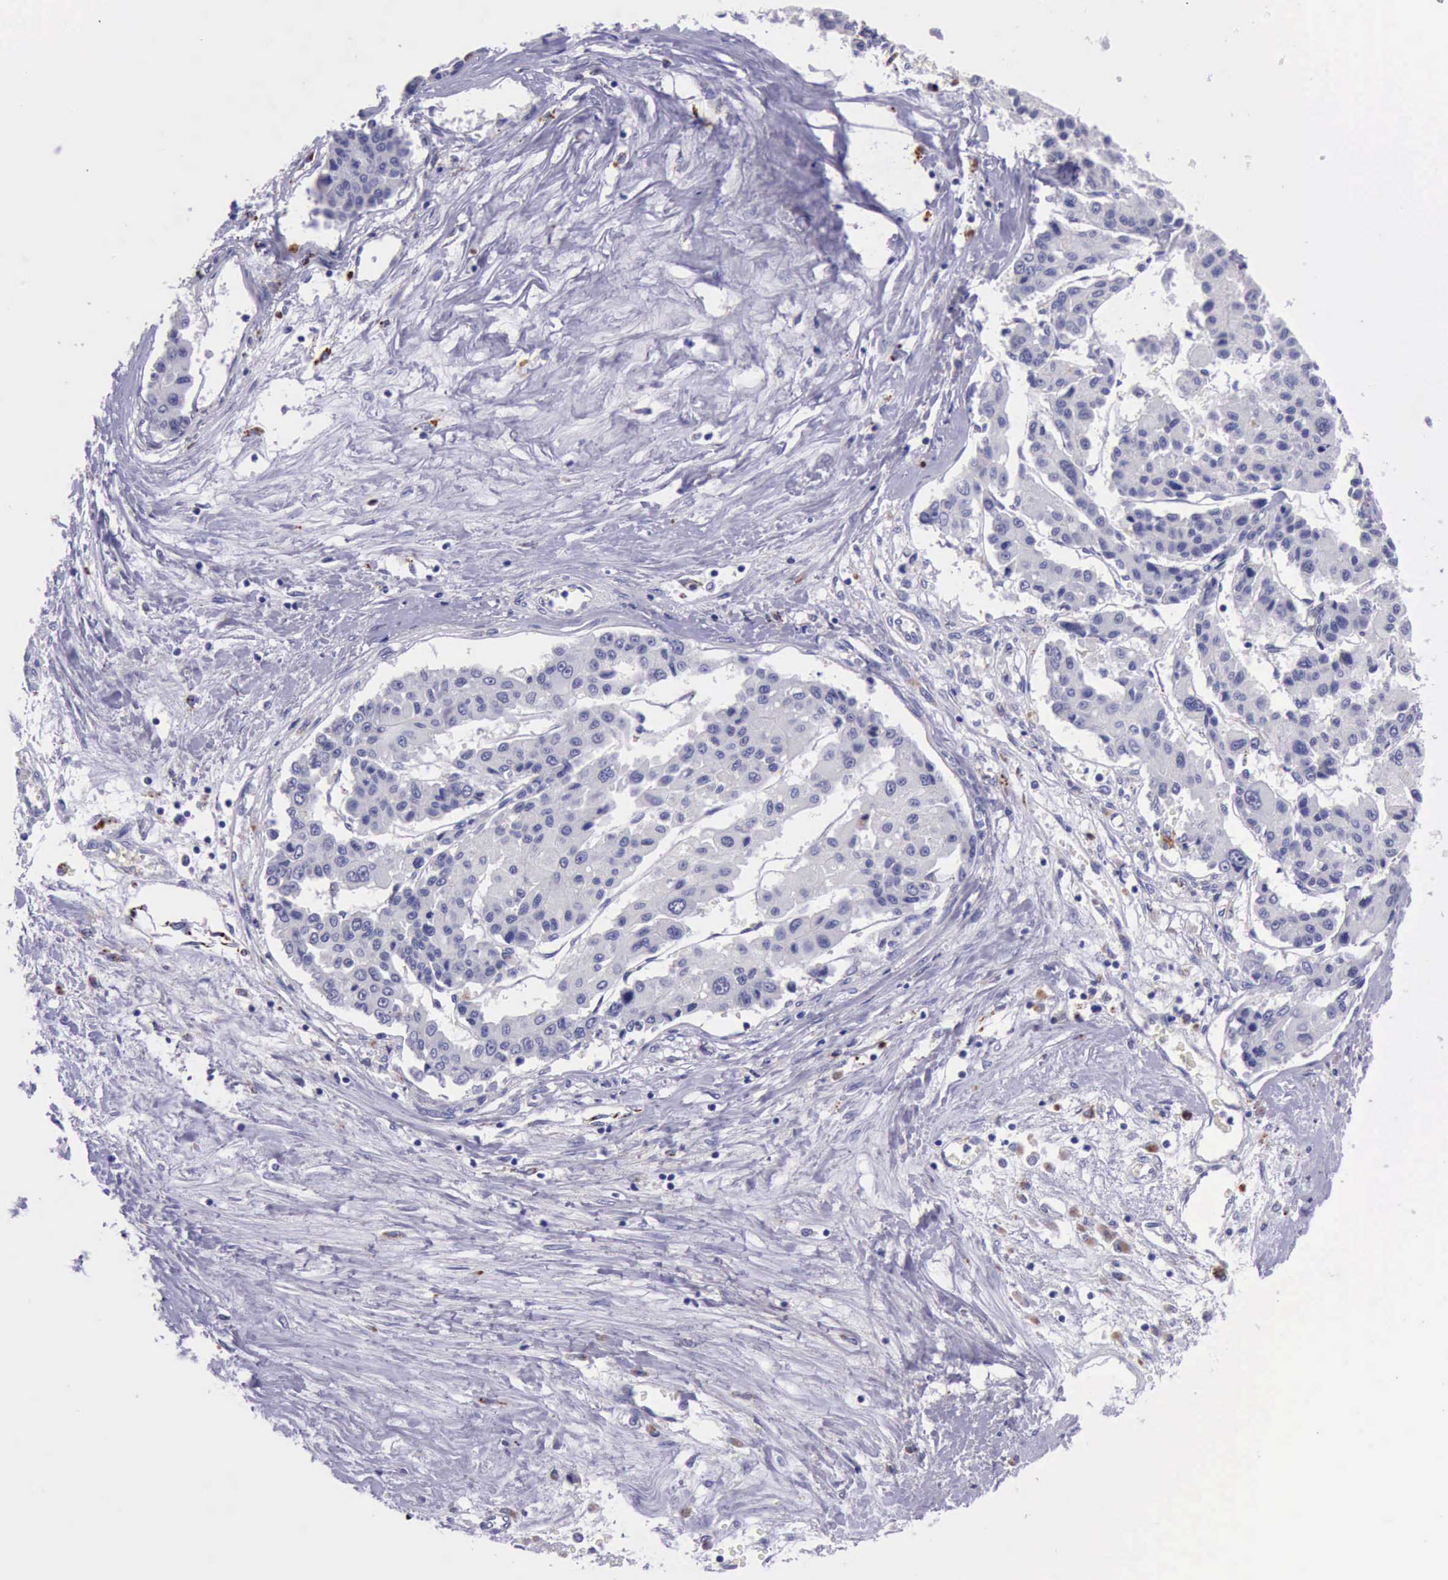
{"staining": {"intensity": "negative", "quantity": "none", "location": "none"}, "tissue": "liver cancer", "cell_type": "Tumor cells", "image_type": "cancer", "snomed": [{"axis": "morphology", "description": "Carcinoma, Hepatocellular, NOS"}, {"axis": "topography", "description": "Liver"}], "caption": "The histopathology image shows no significant expression in tumor cells of liver hepatocellular carcinoma. Nuclei are stained in blue.", "gene": "GLA", "patient": {"sex": "male", "age": 64}}